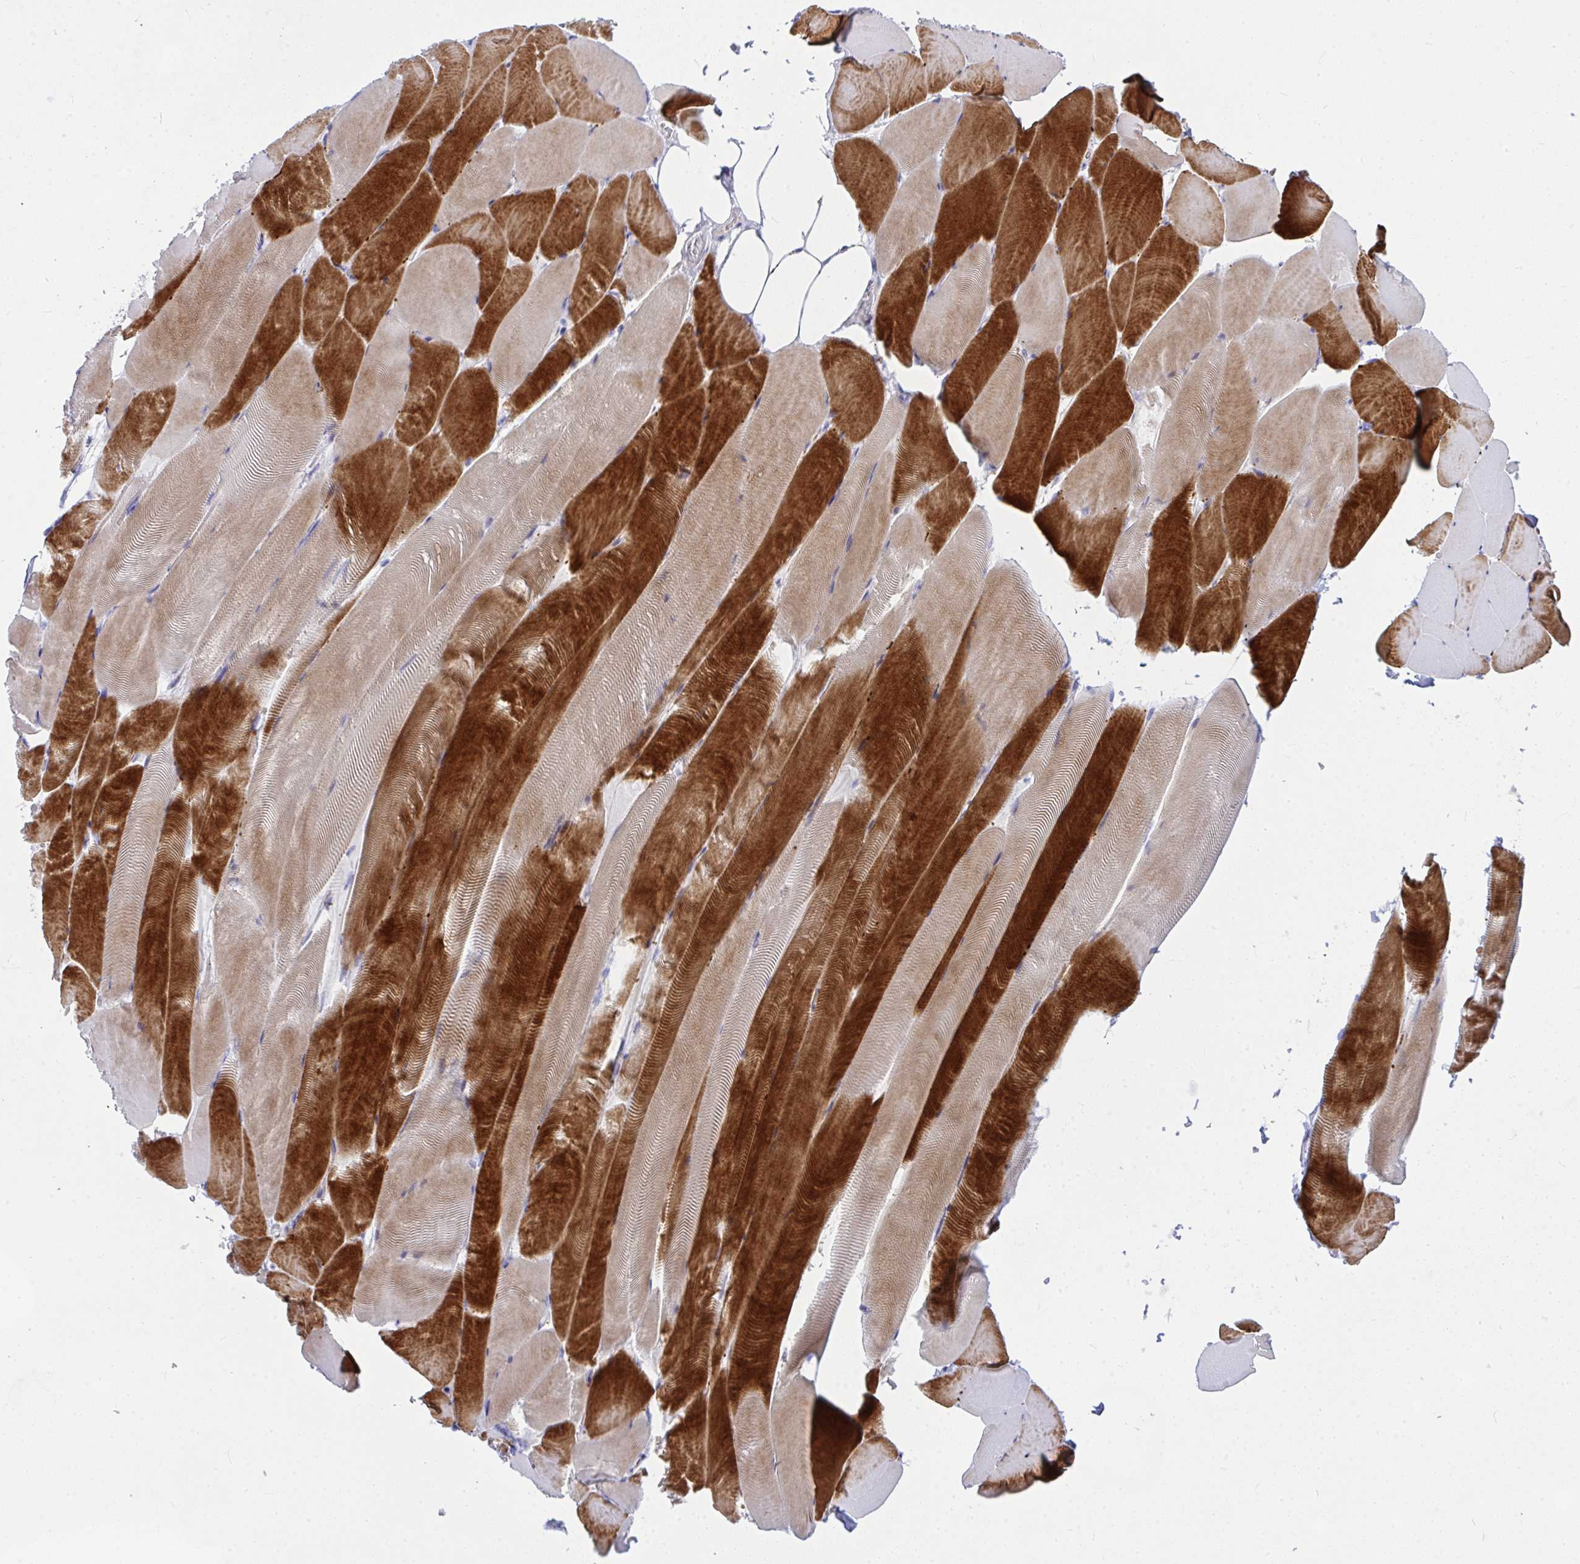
{"staining": {"intensity": "strong", "quantity": "25%-75%", "location": "cytoplasmic/membranous"}, "tissue": "skeletal muscle", "cell_type": "Myocytes", "image_type": "normal", "snomed": [{"axis": "morphology", "description": "Normal tissue, NOS"}, {"axis": "topography", "description": "Skeletal muscle"}], "caption": "Immunohistochemistry (DAB) staining of normal skeletal muscle exhibits strong cytoplasmic/membranous protein expression in about 25%-75% of myocytes. The staining was performed using DAB (3,3'-diaminobenzidine), with brown indicating positive protein expression. Nuclei are stained blue with hematoxylin.", "gene": "NFXL1", "patient": {"sex": "female", "age": 64}}